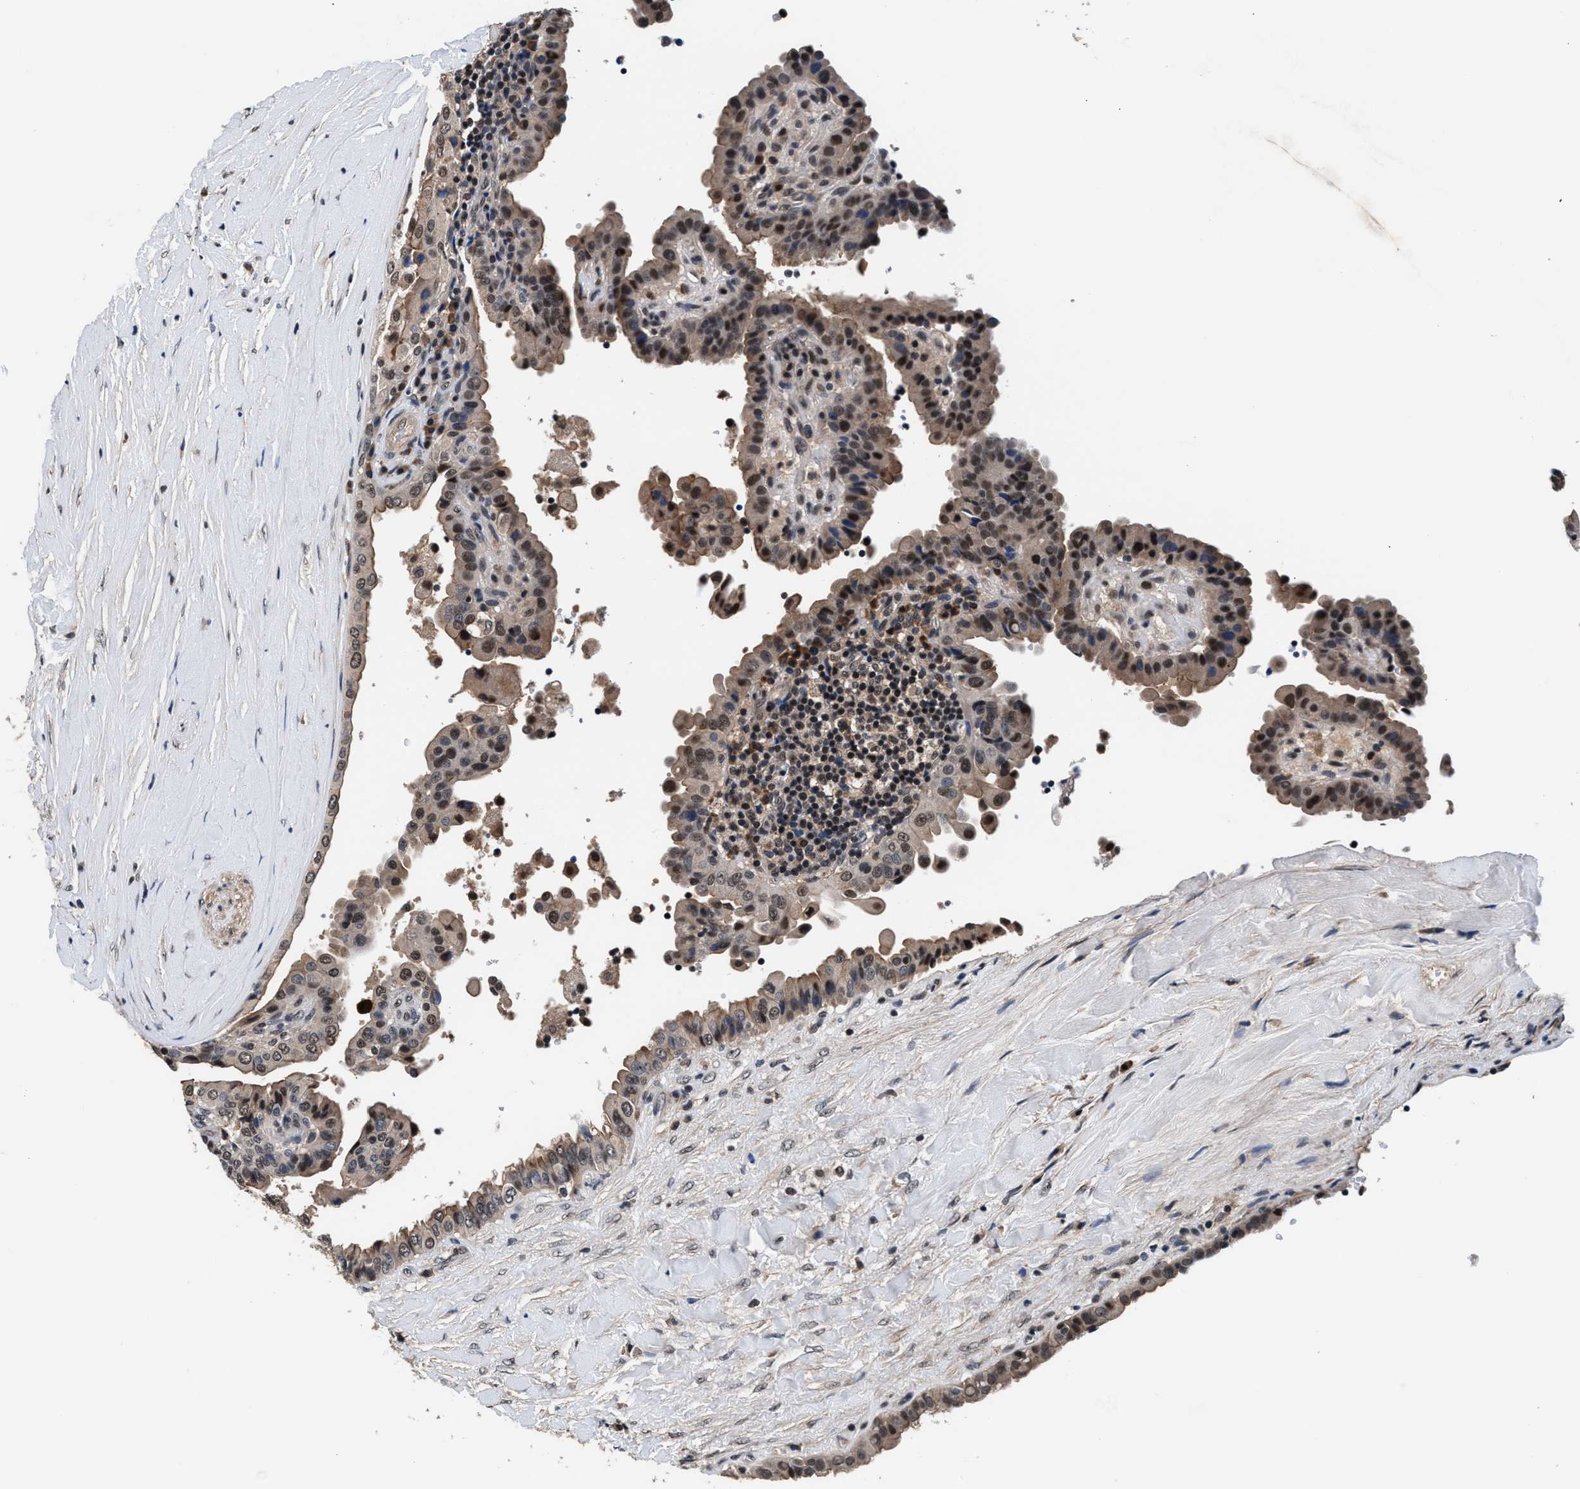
{"staining": {"intensity": "moderate", "quantity": "25%-75%", "location": "cytoplasmic/membranous,nuclear"}, "tissue": "thyroid cancer", "cell_type": "Tumor cells", "image_type": "cancer", "snomed": [{"axis": "morphology", "description": "Papillary adenocarcinoma, NOS"}, {"axis": "topography", "description": "Thyroid gland"}], "caption": "Protein expression analysis of thyroid papillary adenocarcinoma reveals moderate cytoplasmic/membranous and nuclear expression in approximately 25%-75% of tumor cells.", "gene": "USP16", "patient": {"sex": "male", "age": 33}}